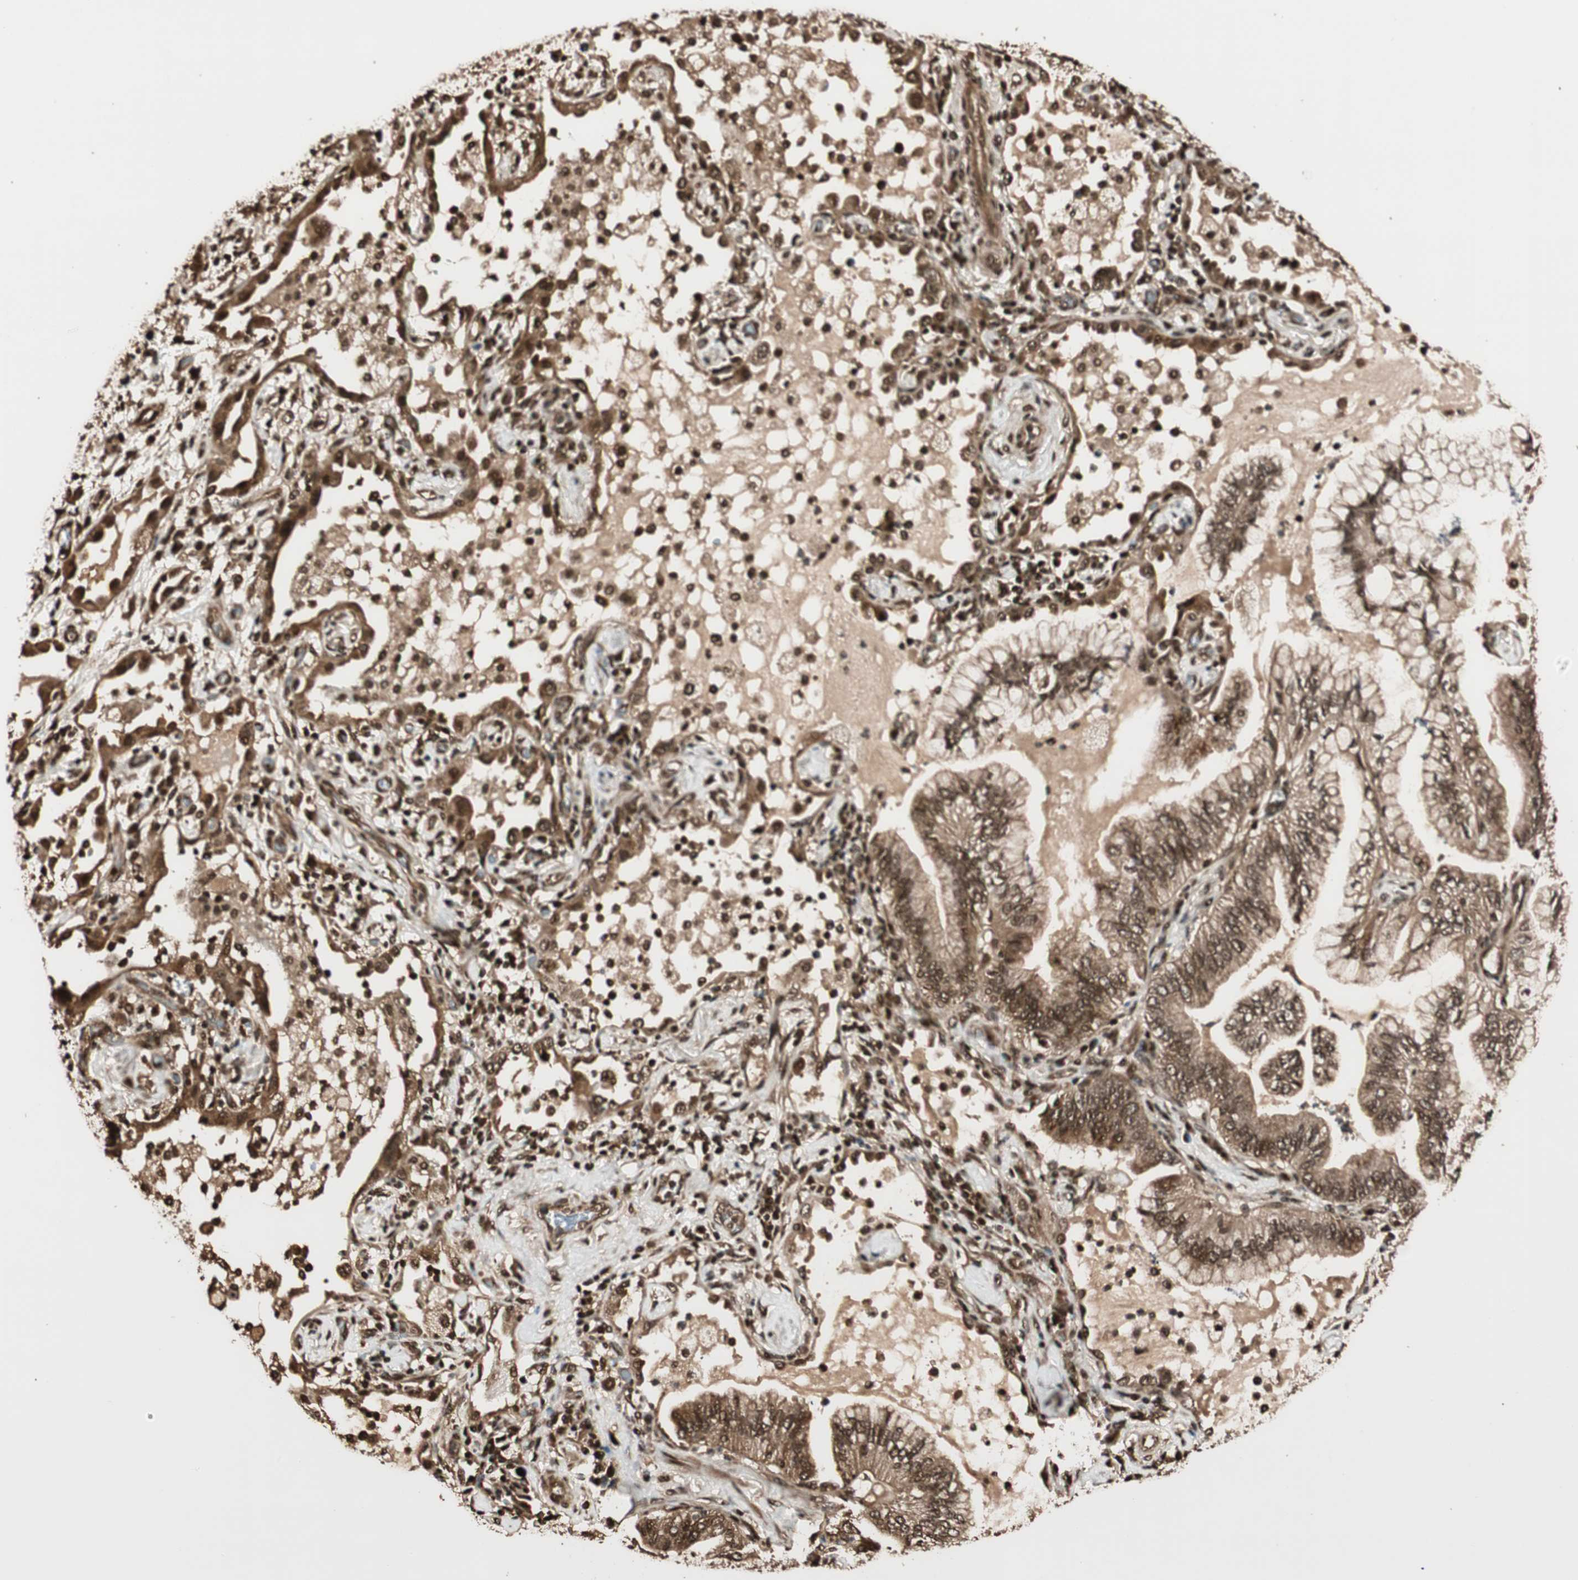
{"staining": {"intensity": "moderate", "quantity": ">75%", "location": "cytoplasmic/membranous,nuclear"}, "tissue": "lung cancer", "cell_type": "Tumor cells", "image_type": "cancer", "snomed": [{"axis": "morphology", "description": "Normal tissue, NOS"}, {"axis": "morphology", "description": "Adenocarcinoma, NOS"}, {"axis": "topography", "description": "Bronchus"}, {"axis": "topography", "description": "Lung"}], "caption": "A photomicrograph of adenocarcinoma (lung) stained for a protein demonstrates moderate cytoplasmic/membranous and nuclear brown staining in tumor cells. The protein of interest is stained brown, and the nuclei are stained in blue (DAB IHC with brightfield microscopy, high magnification).", "gene": "ALKBH5", "patient": {"sex": "female", "age": 70}}